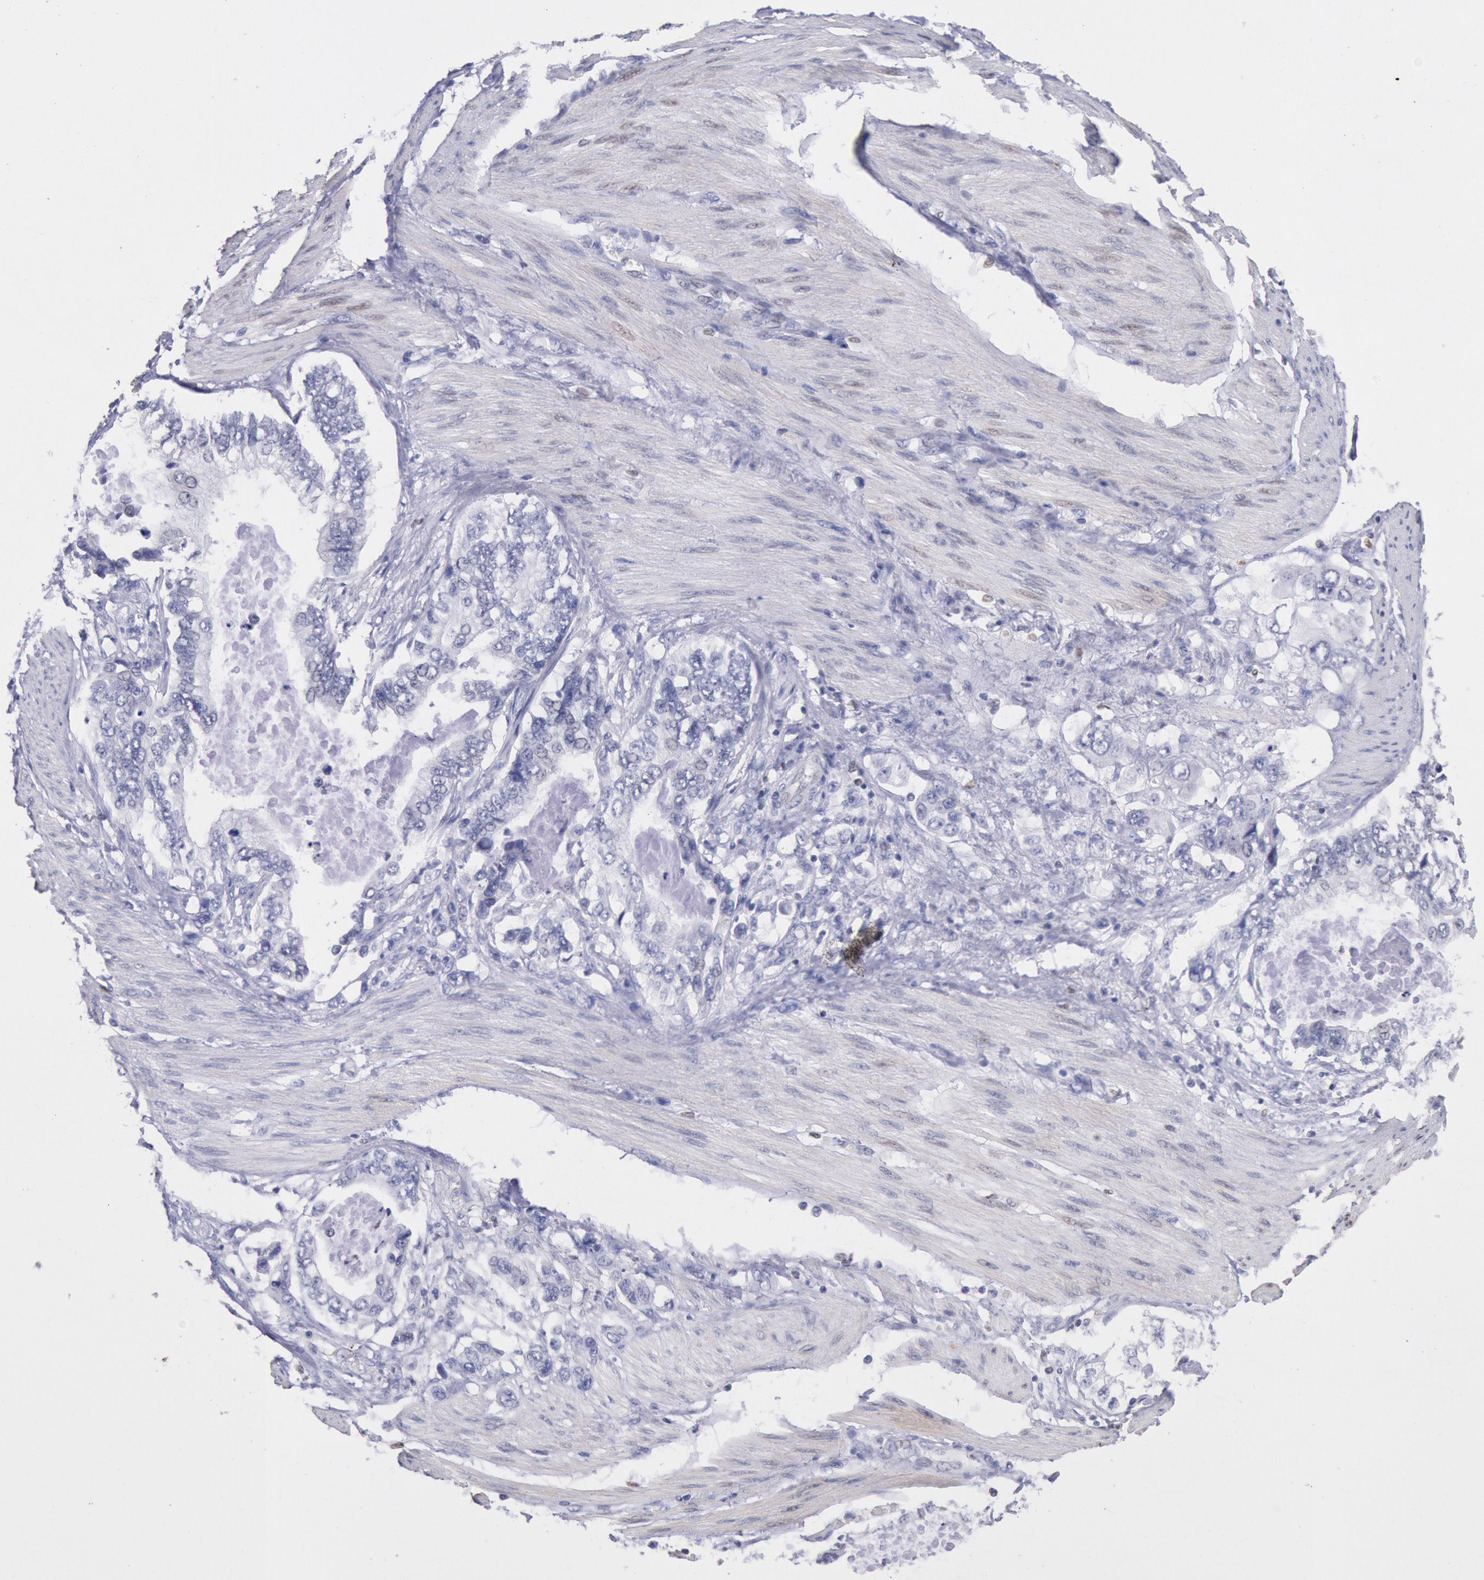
{"staining": {"intensity": "negative", "quantity": "none", "location": "none"}, "tissue": "stomach cancer", "cell_type": "Tumor cells", "image_type": "cancer", "snomed": [{"axis": "morphology", "description": "Adenocarcinoma, NOS"}, {"axis": "topography", "description": "Pancreas"}, {"axis": "topography", "description": "Stomach, upper"}], "caption": "Tumor cells are negative for protein expression in human stomach adenocarcinoma.", "gene": "RPS6KA5", "patient": {"sex": "male", "age": 77}}